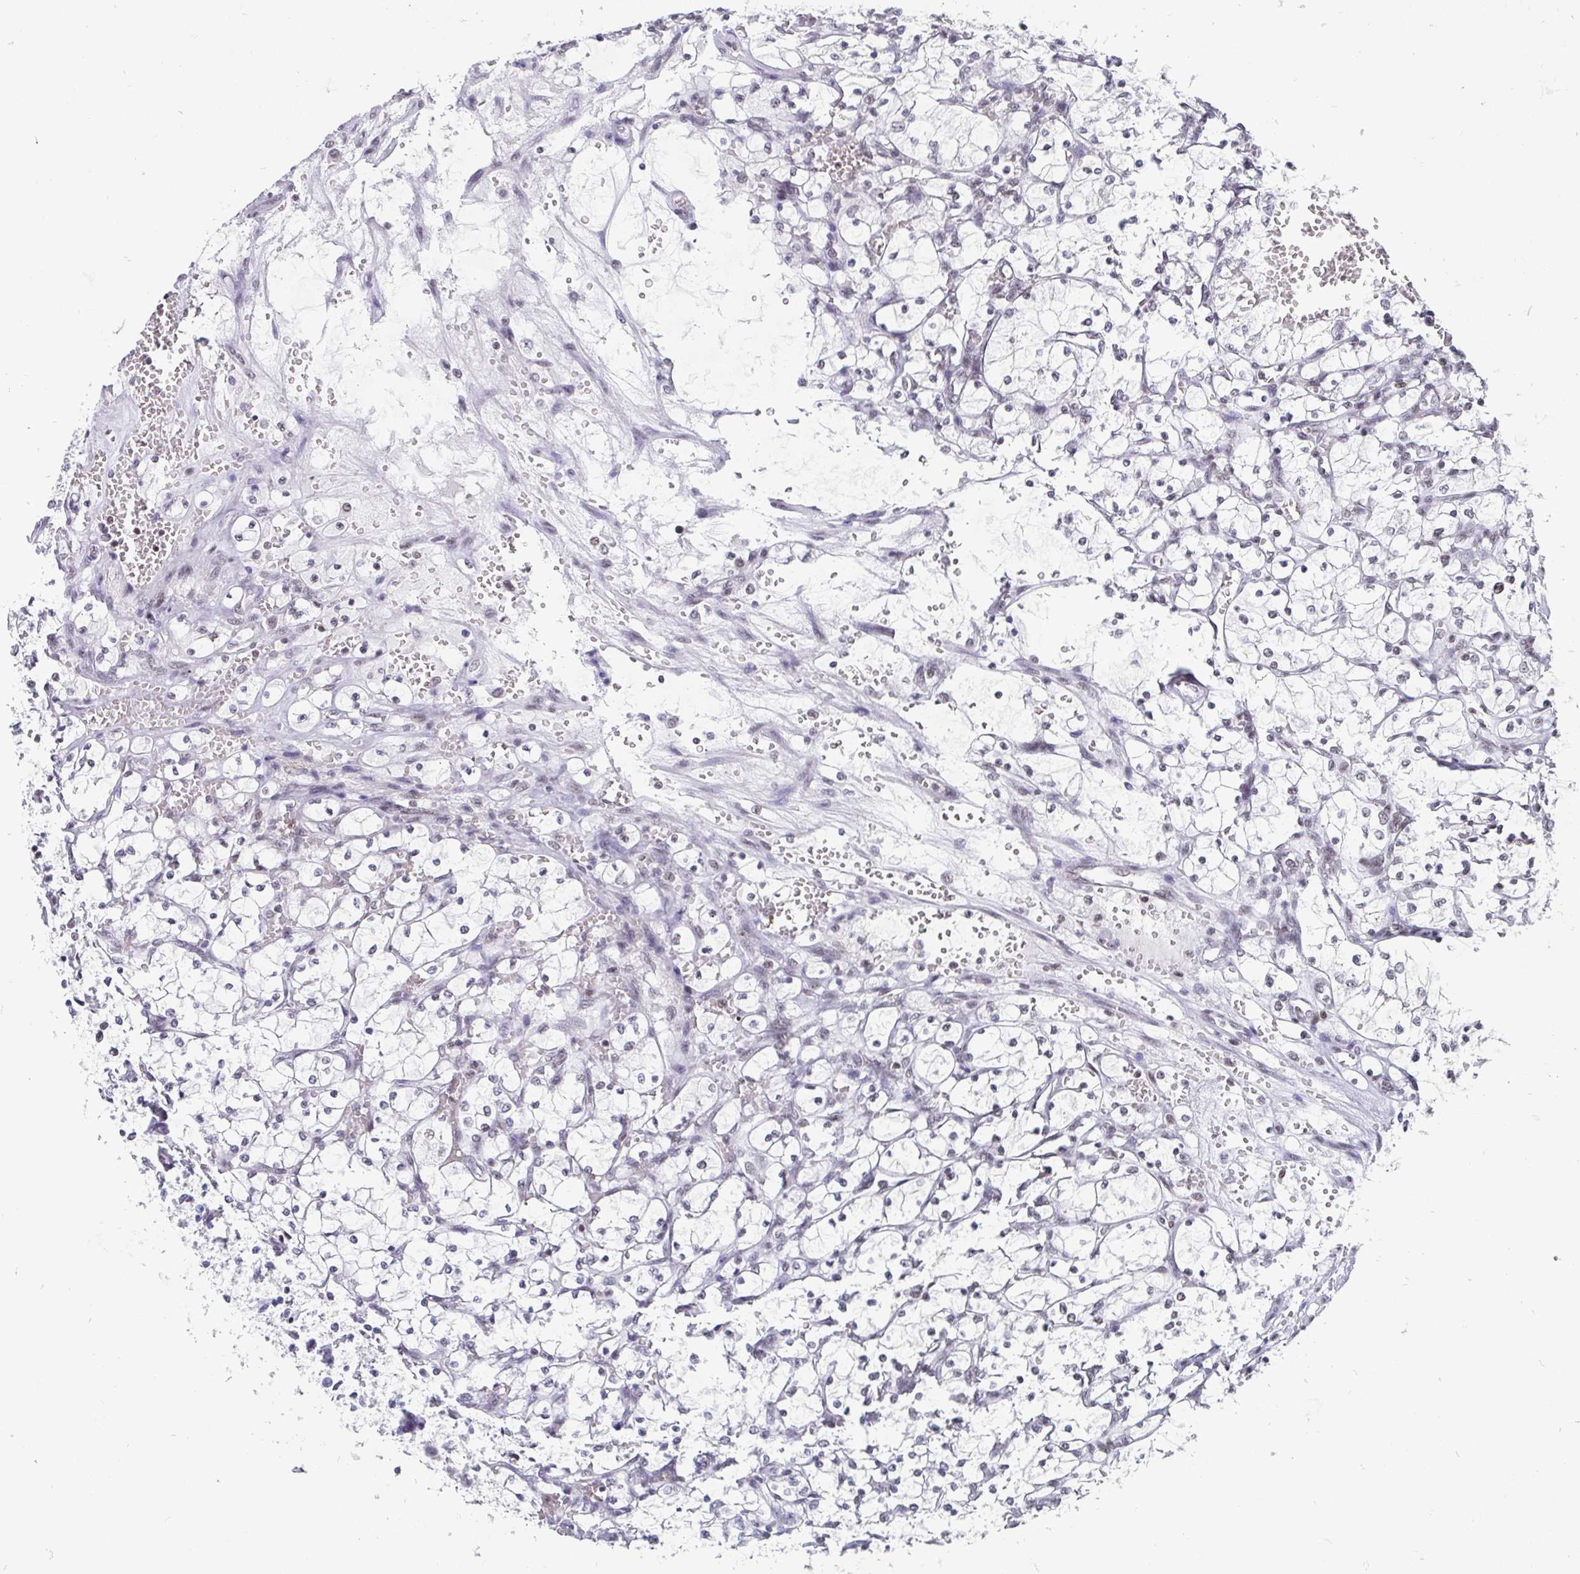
{"staining": {"intensity": "negative", "quantity": "none", "location": "none"}, "tissue": "renal cancer", "cell_type": "Tumor cells", "image_type": "cancer", "snomed": [{"axis": "morphology", "description": "Adenocarcinoma, NOS"}, {"axis": "topography", "description": "Kidney"}], "caption": "Immunohistochemistry (IHC) of renal cancer shows no positivity in tumor cells.", "gene": "CTCF", "patient": {"sex": "female", "age": 69}}